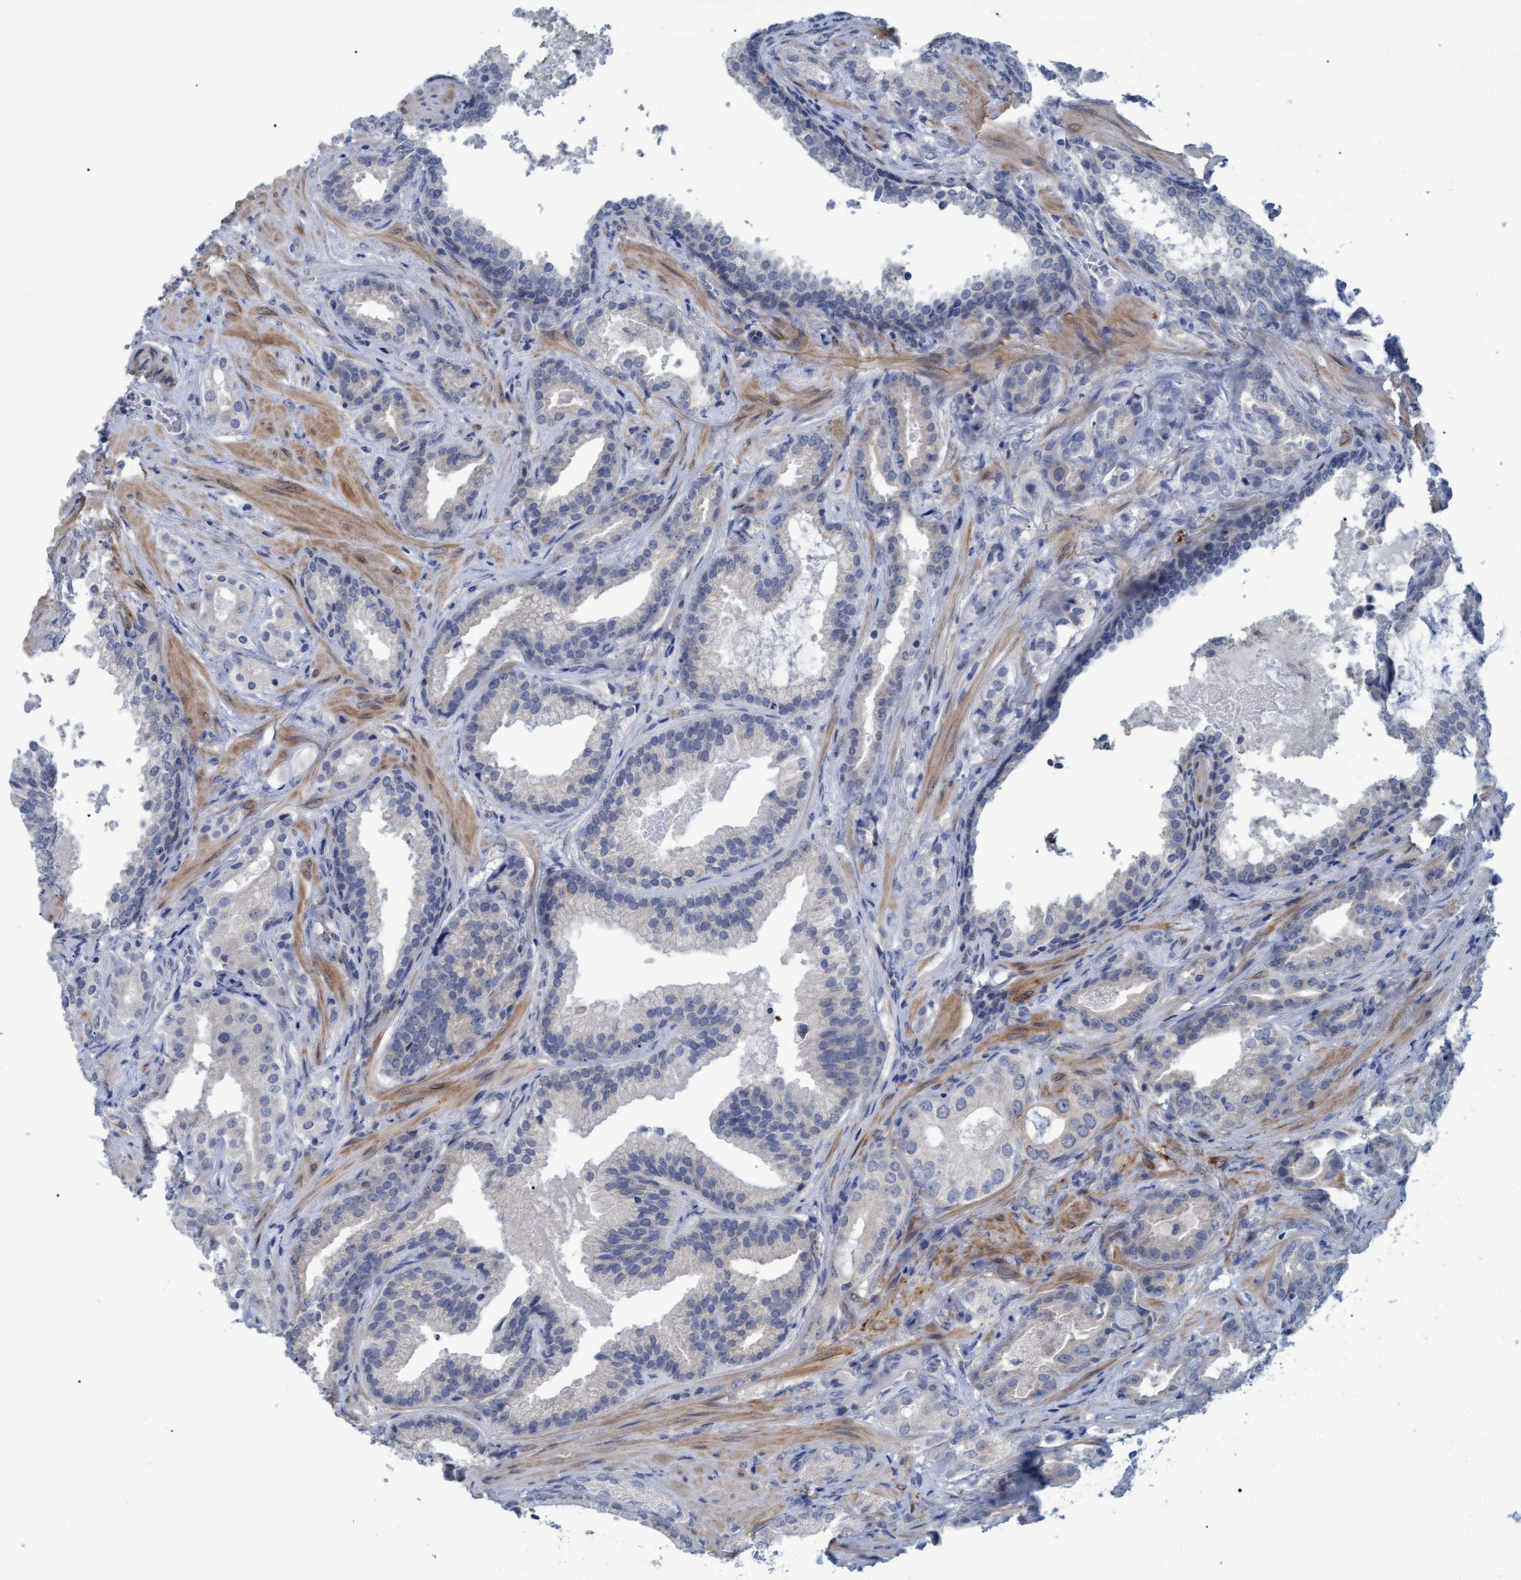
{"staining": {"intensity": "negative", "quantity": "none", "location": "none"}, "tissue": "prostate cancer", "cell_type": "Tumor cells", "image_type": "cancer", "snomed": [{"axis": "morphology", "description": "Adenocarcinoma, Low grade"}, {"axis": "topography", "description": "Prostate"}], "caption": "This is an immunohistochemistry image of prostate cancer. There is no expression in tumor cells.", "gene": "SSTR3", "patient": {"sex": "male", "age": 59}}